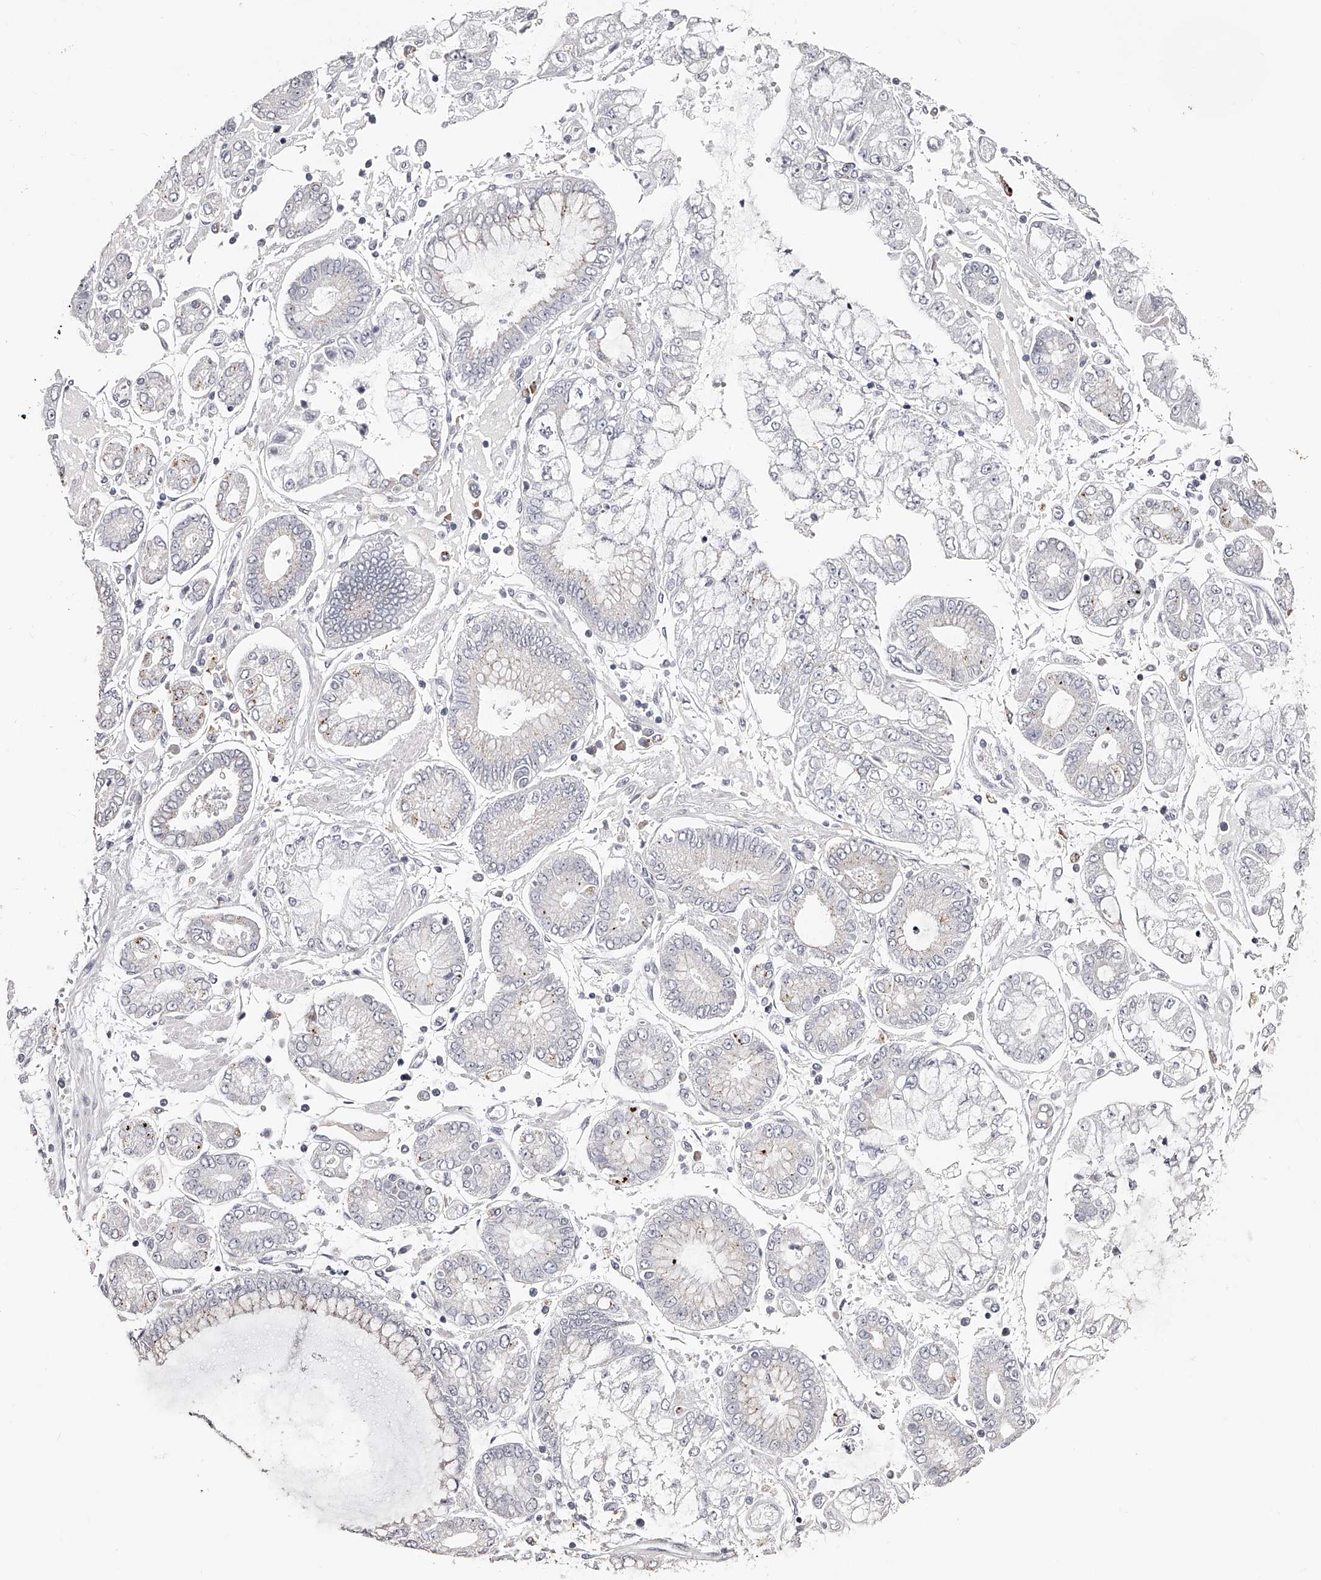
{"staining": {"intensity": "negative", "quantity": "none", "location": "none"}, "tissue": "stomach cancer", "cell_type": "Tumor cells", "image_type": "cancer", "snomed": [{"axis": "morphology", "description": "Adenocarcinoma, NOS"}, {"axis": "topography", "description": "Stomach"}], "caption": "Immunohistochemistry (IHC) micrograph of stomach cancer stained for a protein (brown), which exhibits no staining in tumor cells.", "gene": "SLC35D3", "patient": {"sex": "male", "age": 76}}